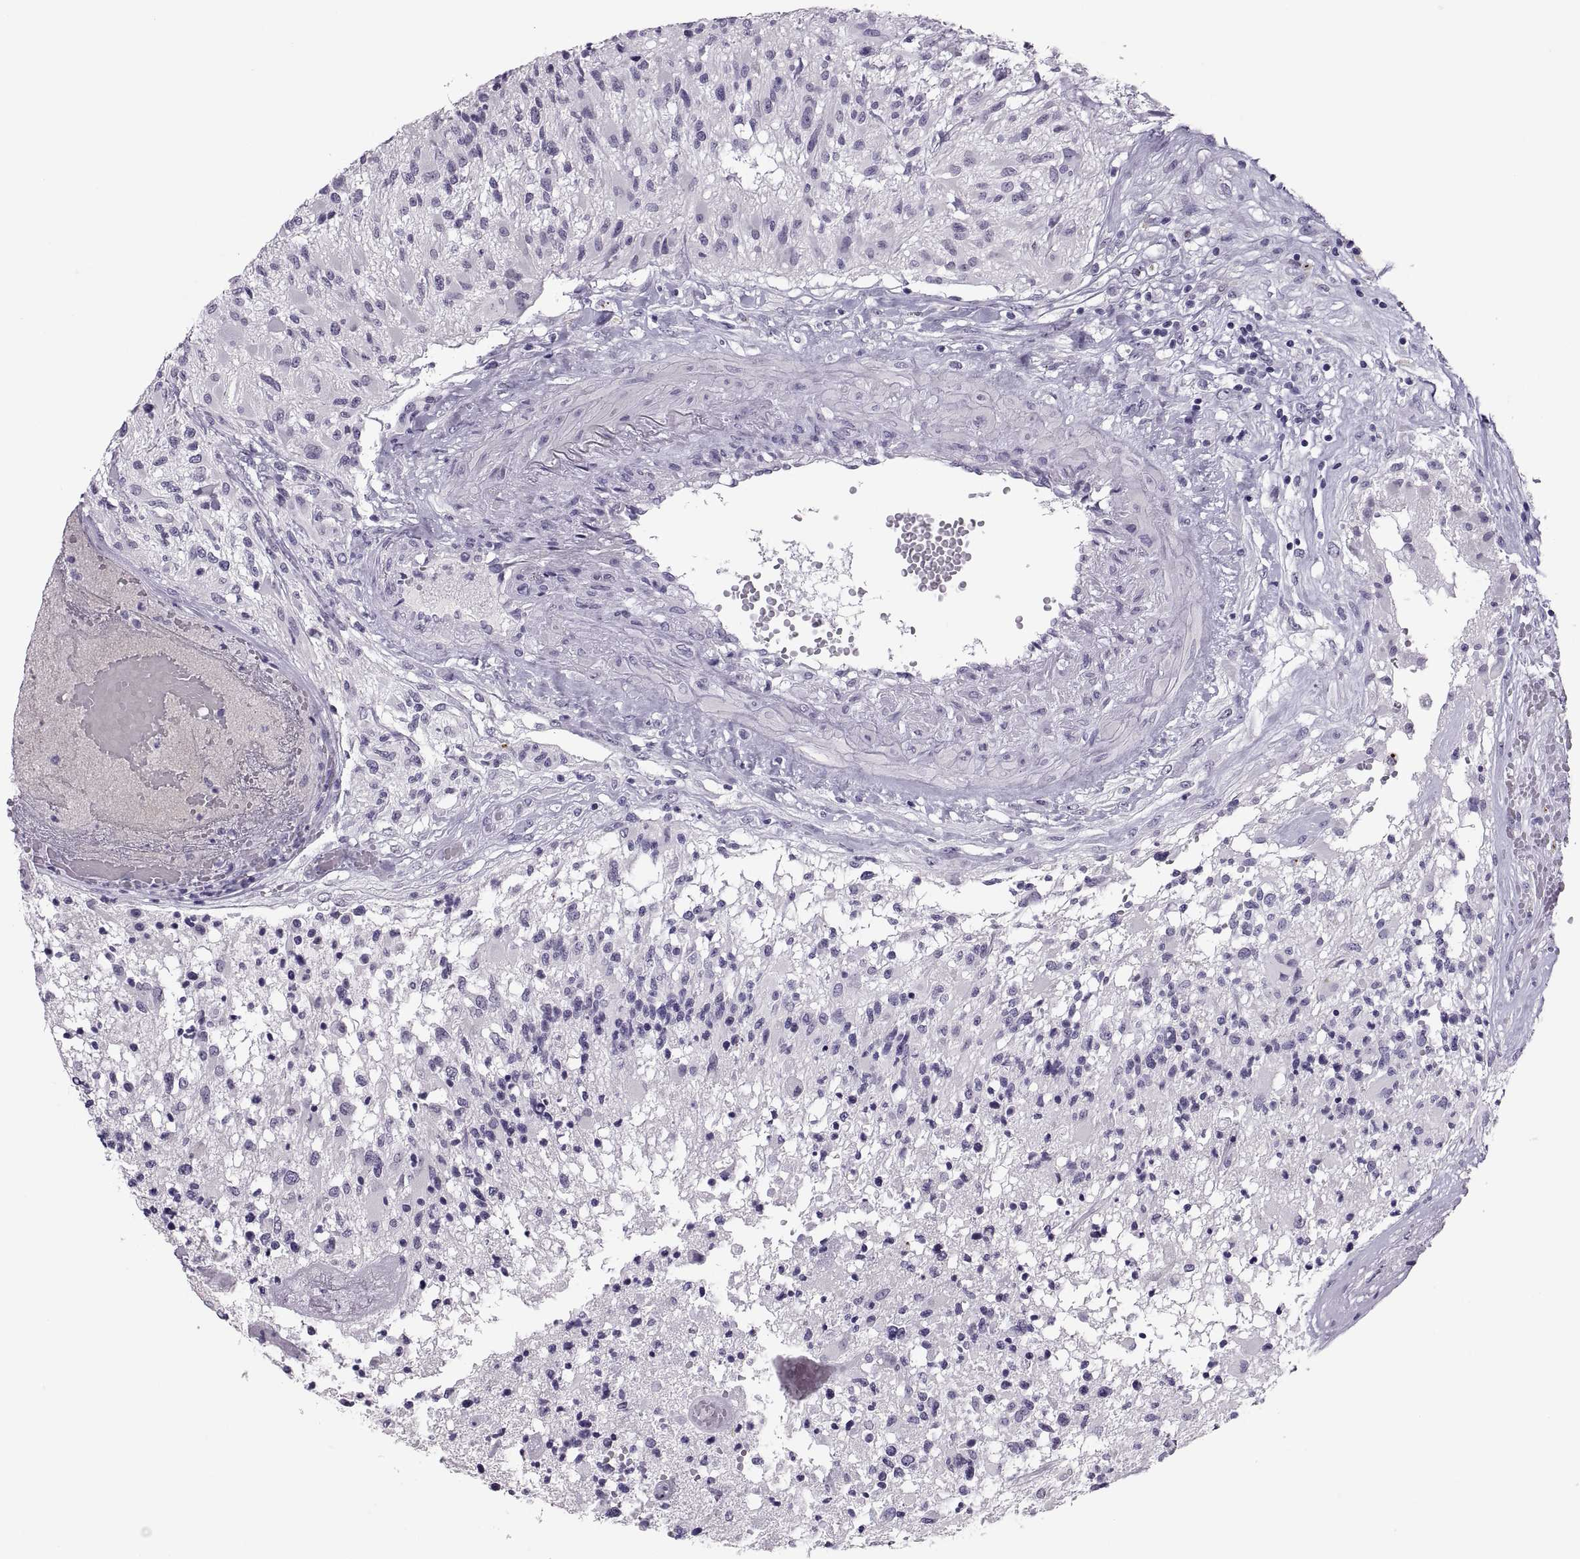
{"staining": {"intensity": "negative", "quantity": "none", "location": "none"}, "tissue": "glioma", "cell_type": "Tumor cells", "image_type": "cancer", "snomed": [{"axis": "morphology", "description": "Glioma, malignant, High grade"}, {"axis": "topography", "description": "Brain"}], "caption": "Immunohistochemical staining of glioma reveals no significant expression in tumor cells.", "gene": "QRICH2", "patient": {"sex": "female", "age": 63}}